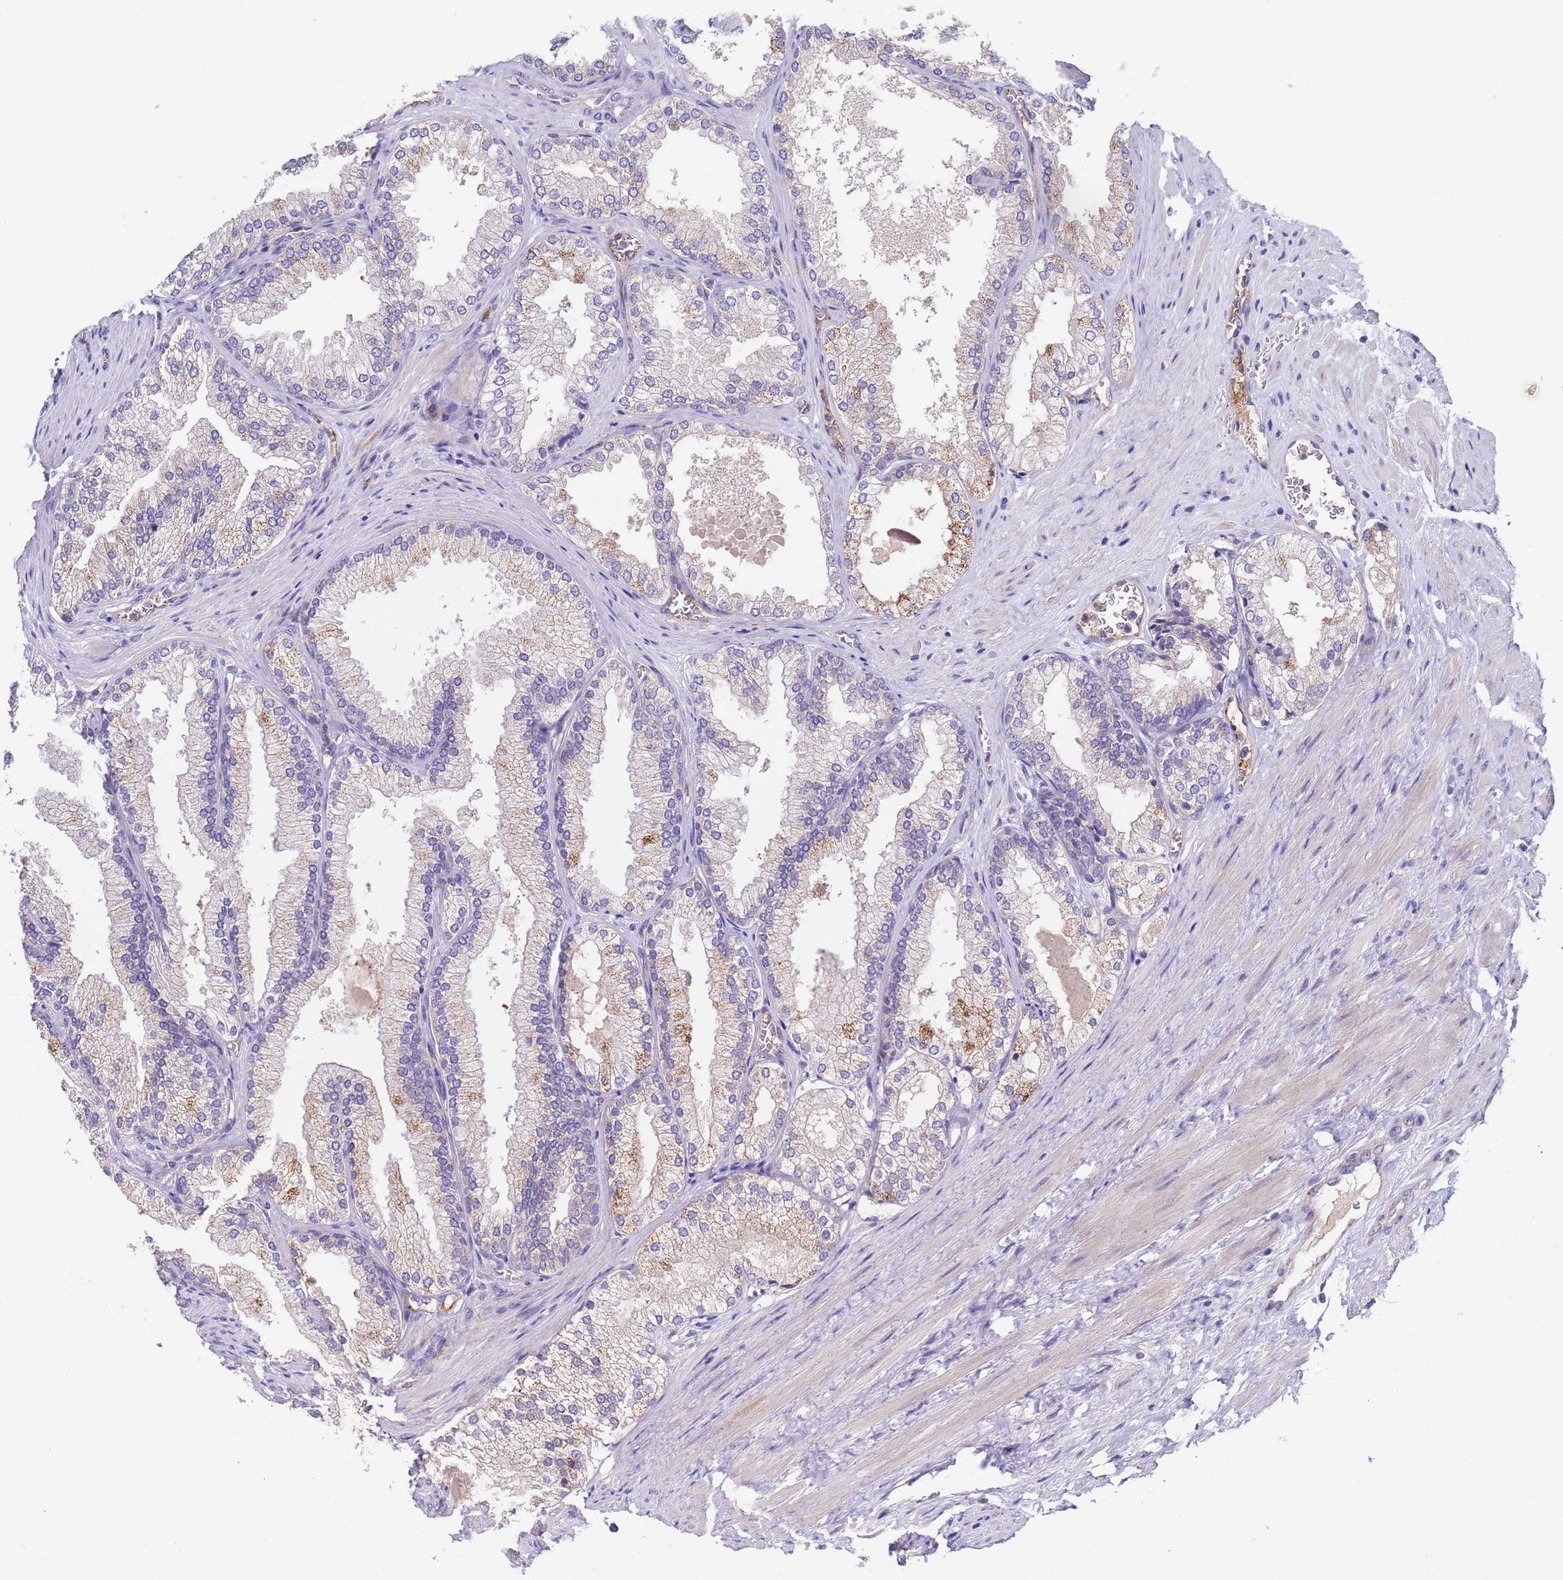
{"staining": {"intensity": "moderate", "quantity": "<25%", "location": "cytoplasmic/membranous"}, "tissue": "prostate", "cell_type": "Glandular cells", "image_type": "normal", "snomed": [{"axis": "morphology", "description": "Normal tissue, NOS"}, {"axis": "topography", "description": "Prostate"}], "caption": "This micrograph exhibits unremarkable prostate stained with IHC to label a protein in brown. The cytoplasmic/membranous of glandular cells show moderate positivity for the protein. Nuclei are counter-stained blue.", "gene": "ZNF248", "patient": {"sex": "male", "age": 76}}